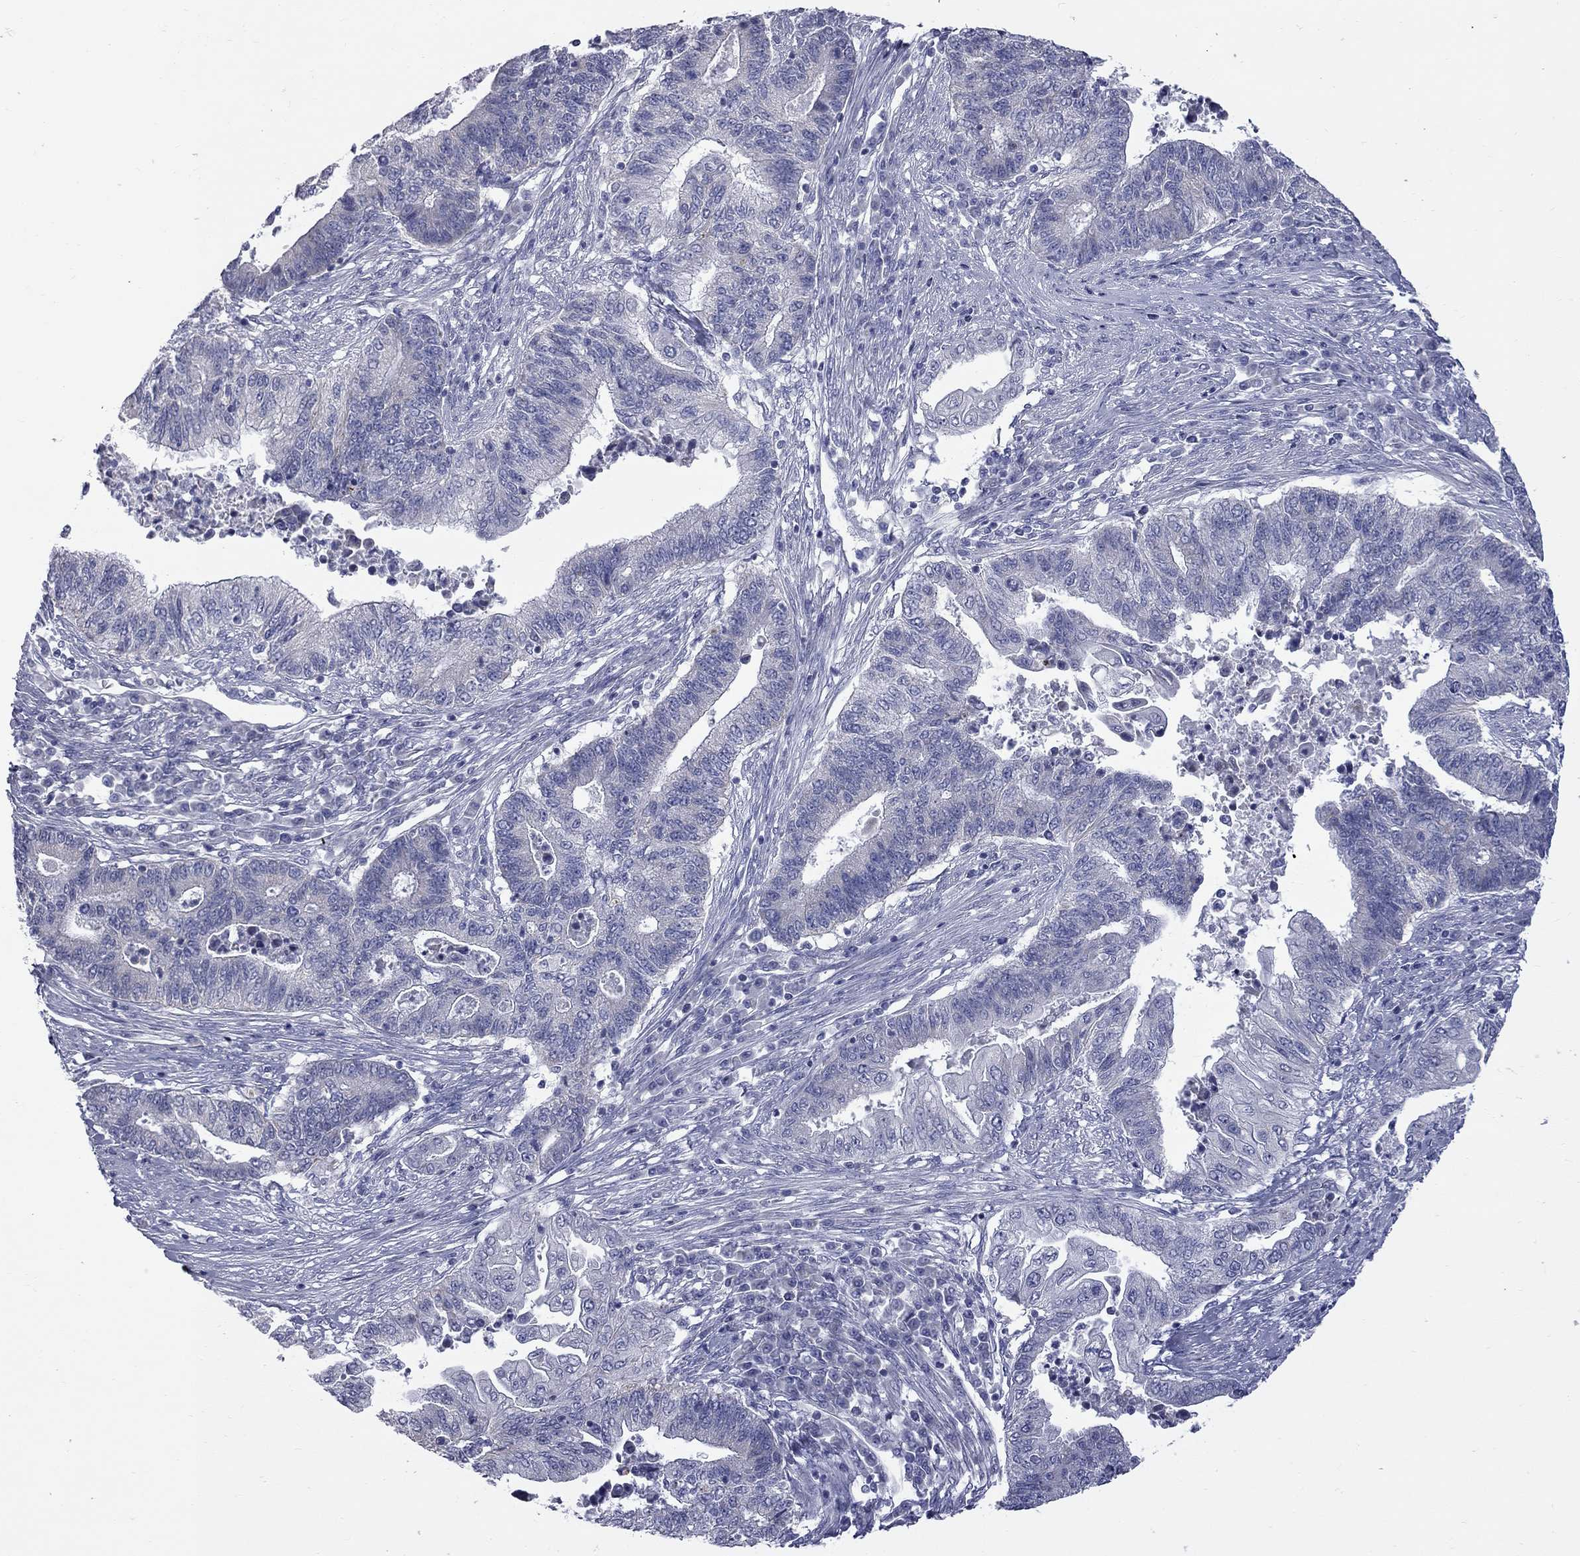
{"staining": {"intensity": "negative", "quantity": "none", "location": "none"}, "tissue": "endometrial cancer", "cell_type": "Tumor cells", "image_type": "cancer", "snomed": [{"axis": "morphology", "description": "Adenocarcinoma, NOS"}, {"axis": "topography", "description": "Uterus"}, {"axis": "topography", "description": "Endometrium"}], "caption": "Immunohistochemistry (IHC) of human endometrial cancer exhibits no positivity in tumor cells.", "gene": "ABCB4", "patient": {"sex": "female", "age": 54}}